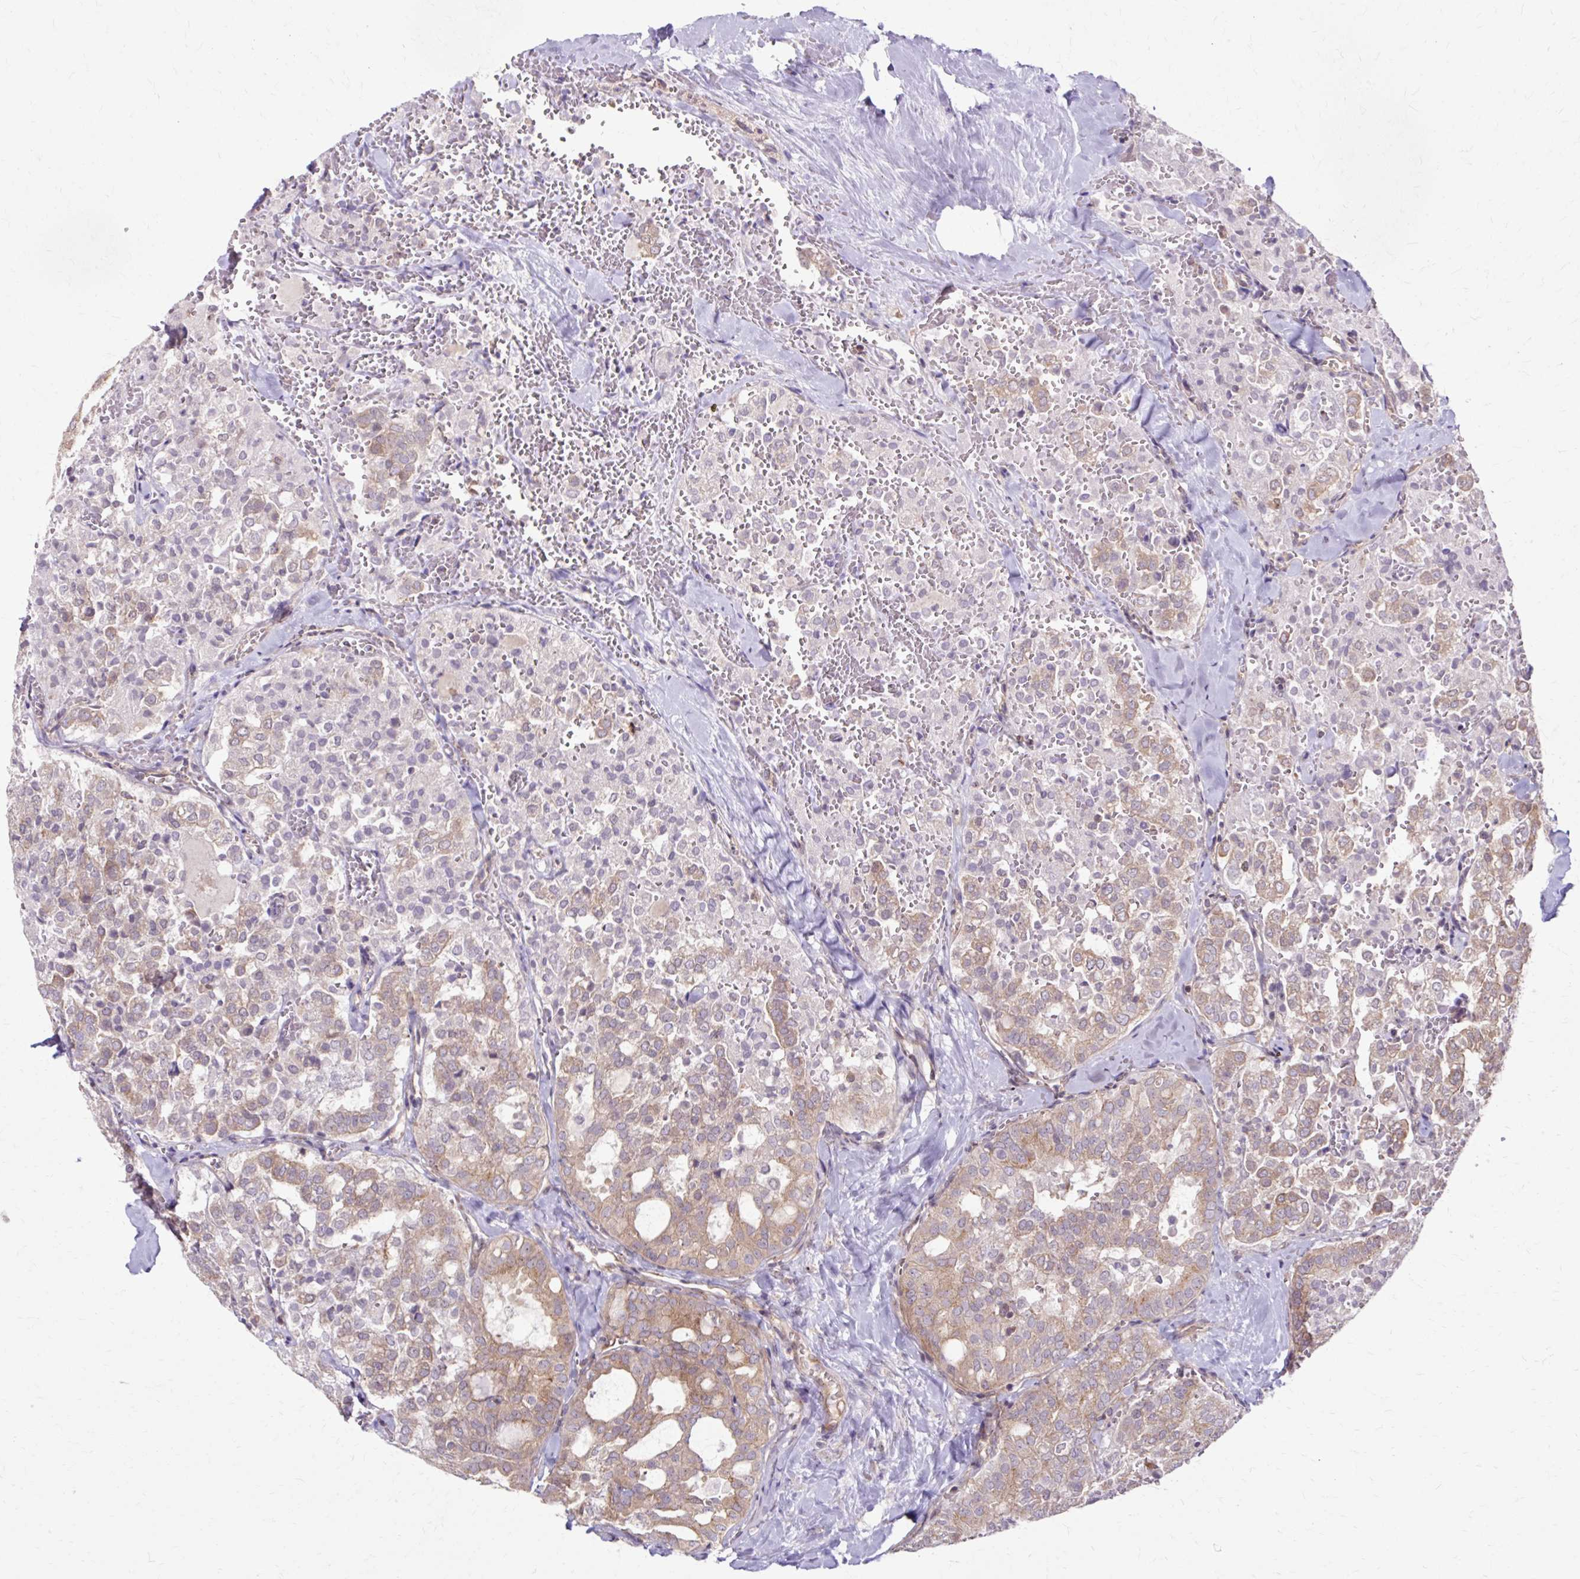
{"staining": {"intensity": "moderate", "quantity": "<25%", "location": "cytoplasmic/membranous"}, "tissue": "thyroid cancer", "cell_type": "Tumor cells", "image_type": "cancer", "snomed": [{"axis": "morphology", "description": "Follicular adenoma carcinoma, NOS"}, {"axis": "topography", "description": "Thyroid gland"}], "caption": "IHC micrograph of thyroid cancer (follicular adenoma carcinoma) stained for a protein (brown), which reveals low levels of moderate cytoplasmic/membranous expression in approximately <25% of tumor cells.", "gene": "MZT2B", "patient": {"sex": "male", "age": 75}}